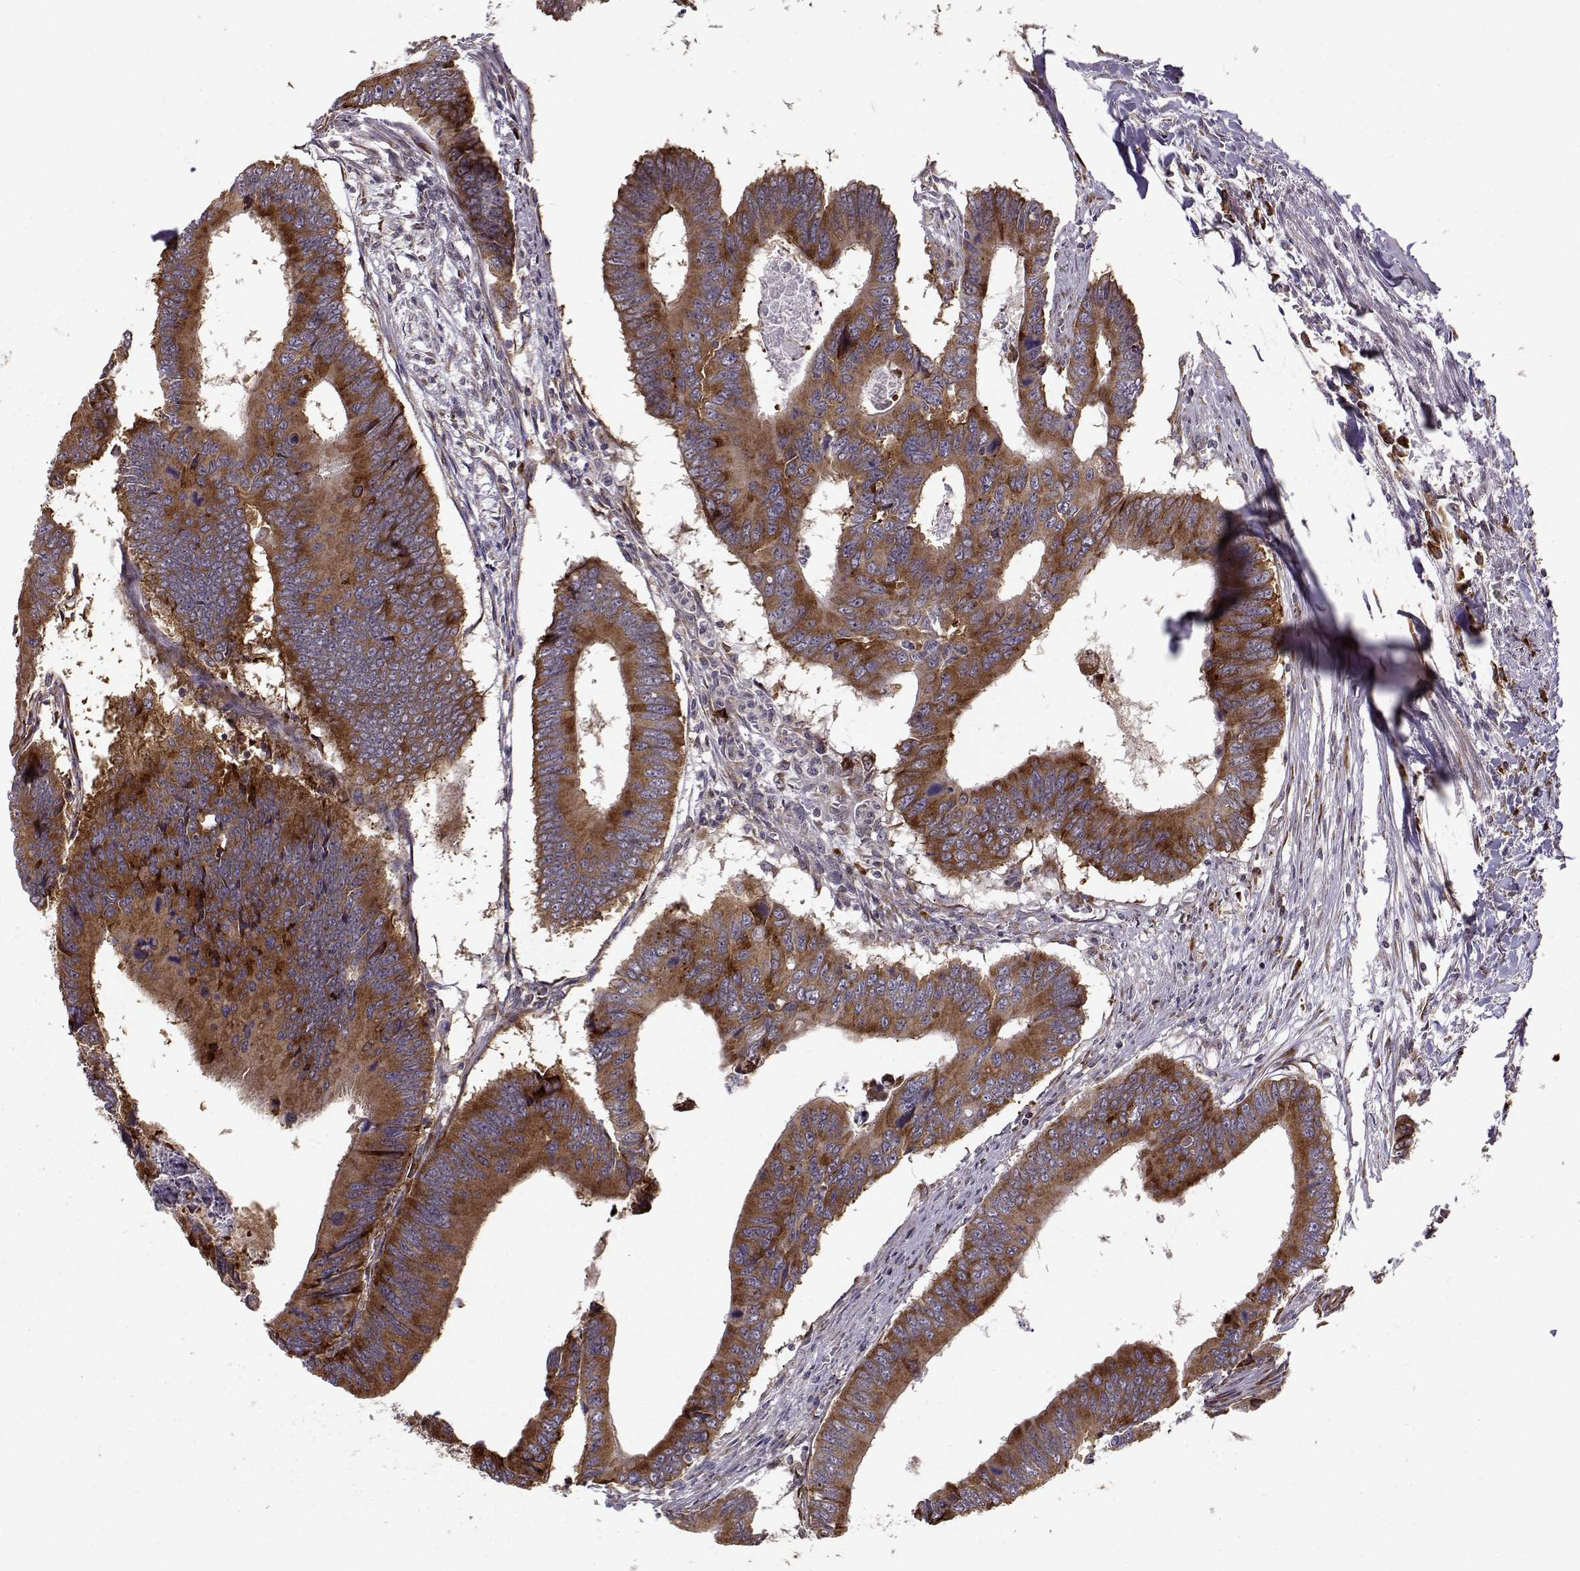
{"staining": {"intensity": "strong", "quantity": ">75%", "location": "cytoplasmic/membranous"}, "tissue": "colorectal cancer", "cell_type": "Tumor cells", "image_type": "cancer", "snomed": [{"axis": "morphology", "description": "Adenocarcinoma, NOS"}, {"axis": "topography", "description": "Colon"}], "caption": "Human colorectal adenocarcinoma stained with a brown dye exhibits strong cytoplasmic/membranous positive staining in approximately >75% of tumor cells.", "gene": "RPL31", "patient": {"sex": "male", "age": 53}}